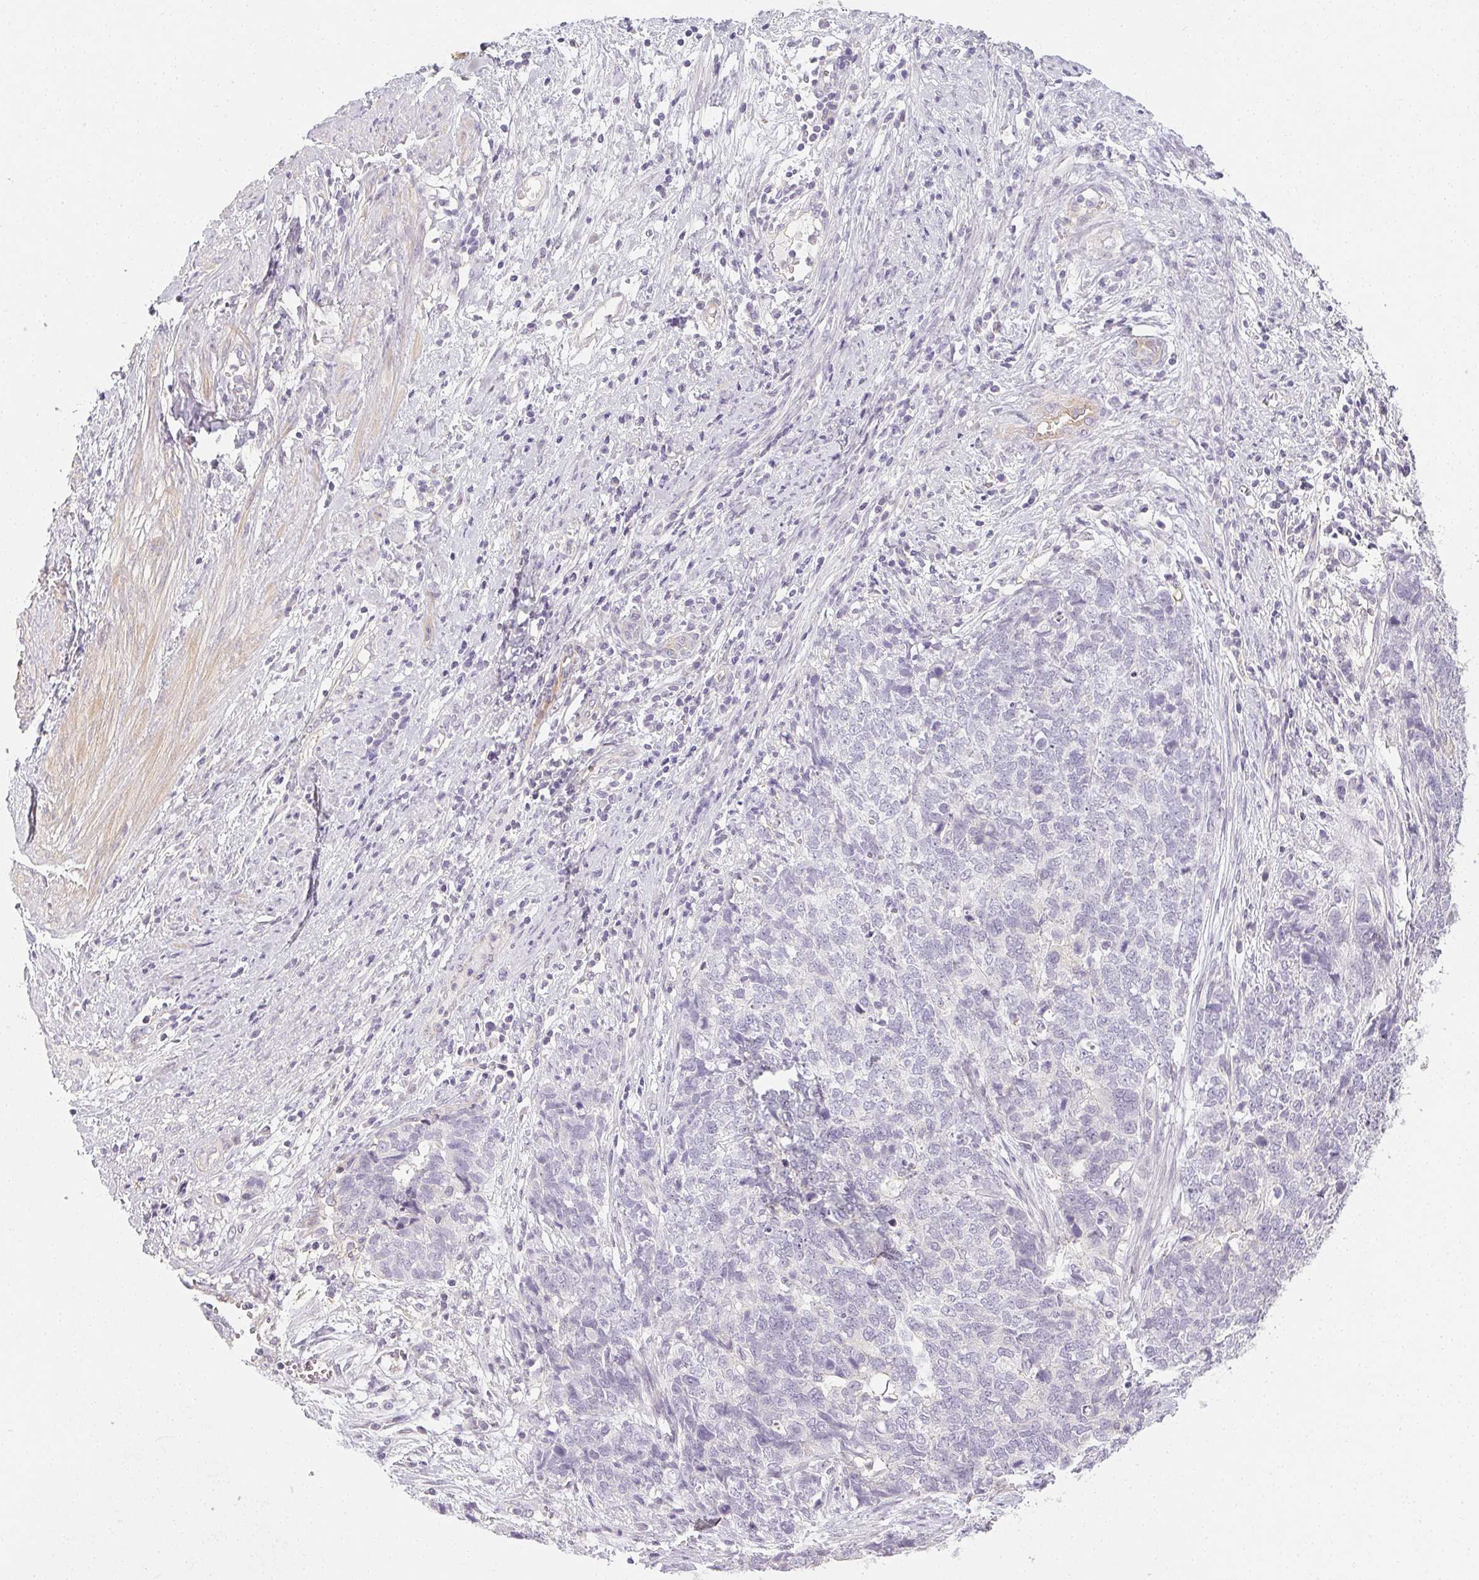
{"staining": {"intensity": "negative", "quantity": "none", "location": "none"}, "tissue": "cervical cancer", "cell_type": "Tumor cells", "image_type": "cancer", "snomed": [{"axis": "morphology", "description": "Adenocarcinoma, NOS"}, {"axis": "topography", "description": "Cervix"}], "caption": "Human adenocarcinoma (cervical) stained for a protein using IHC demonstrates no staining in tumor cells.", "gene": "LRRC23", "patient": {"sex": "female", "age": 63}}